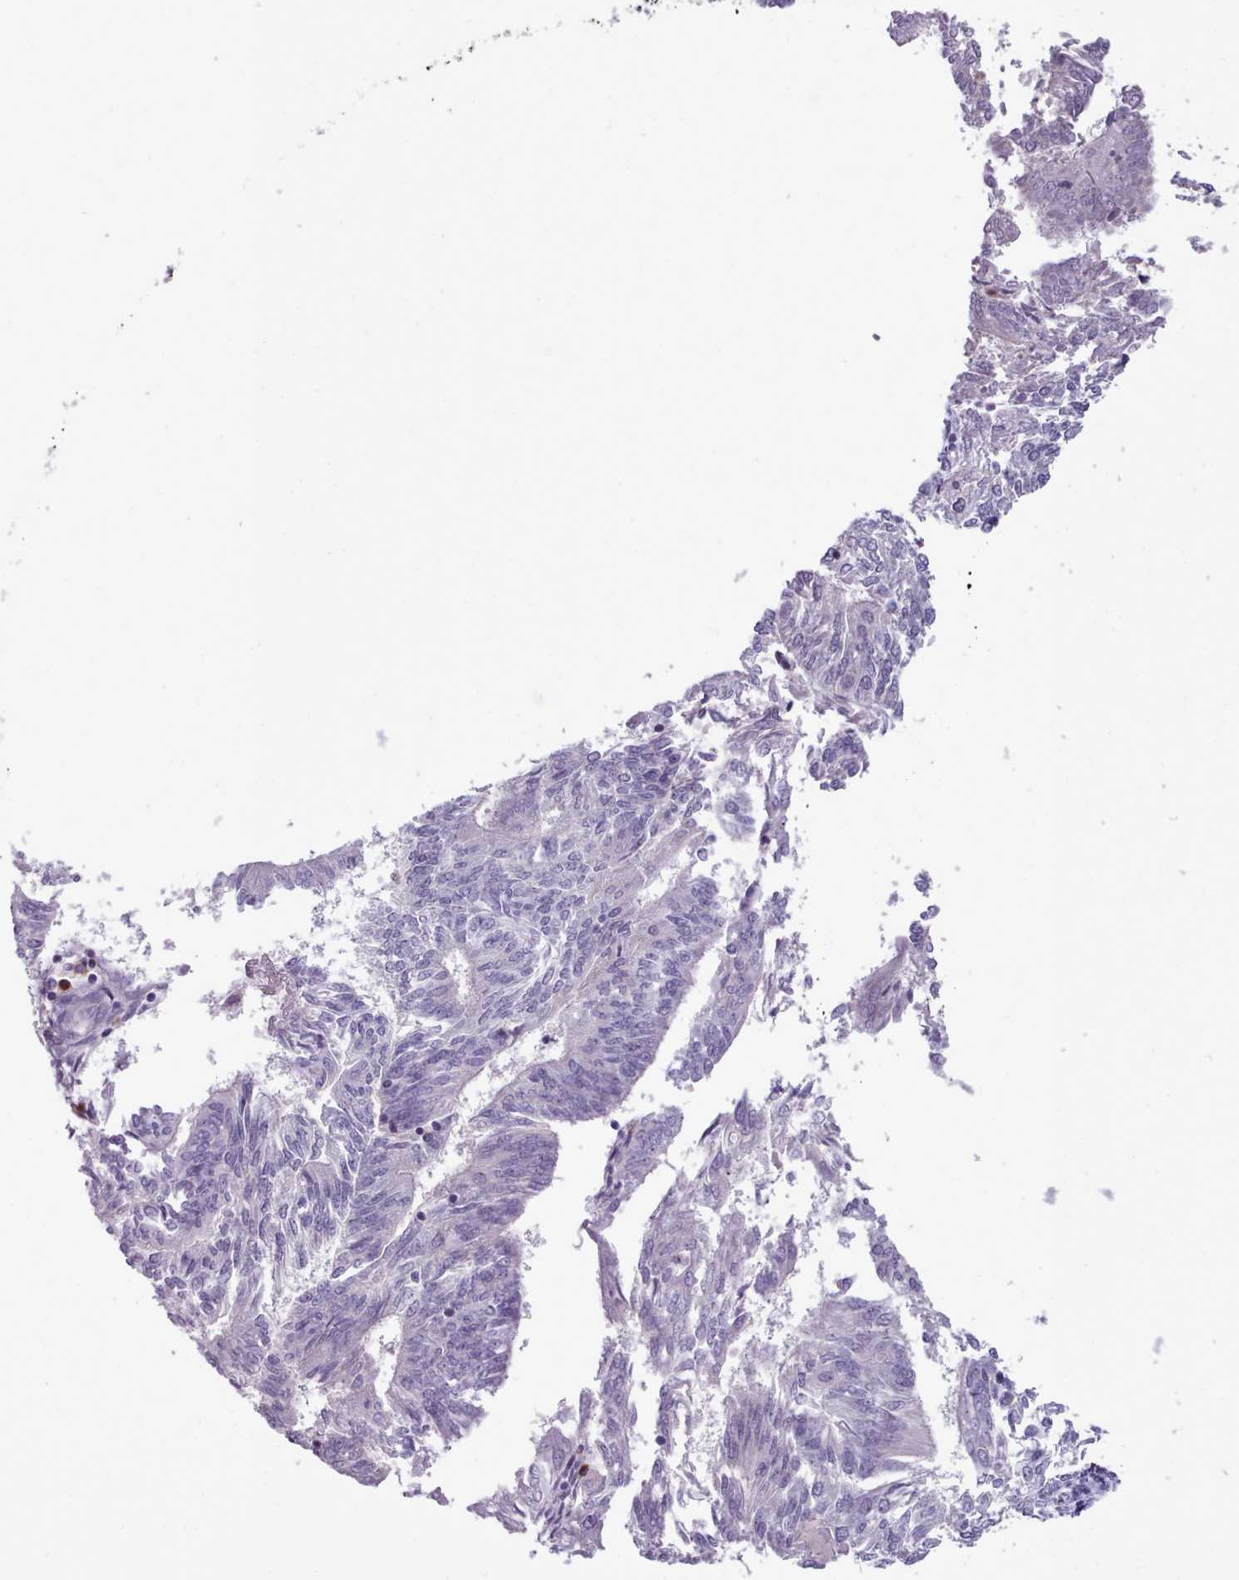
{"staining": {"intensity": "negative", "quantity": "none", "location": "none"}, "tissue": "endometrial cancer", "cell_type": "Tumor cells", "image_type": "cancer", "snomed": [{"axis": "morphology", "description": "Adenocarcinoma, NOS"}, {"axis": "topography", "description": "Endometrium"}], "caption": "Adenocarcinoma (endometrial) was stained to show a protein in brown. There is no significant staining in tumor cells.", "gene": "KCTD16", "patient": {"sex": "female", "age": 58}}